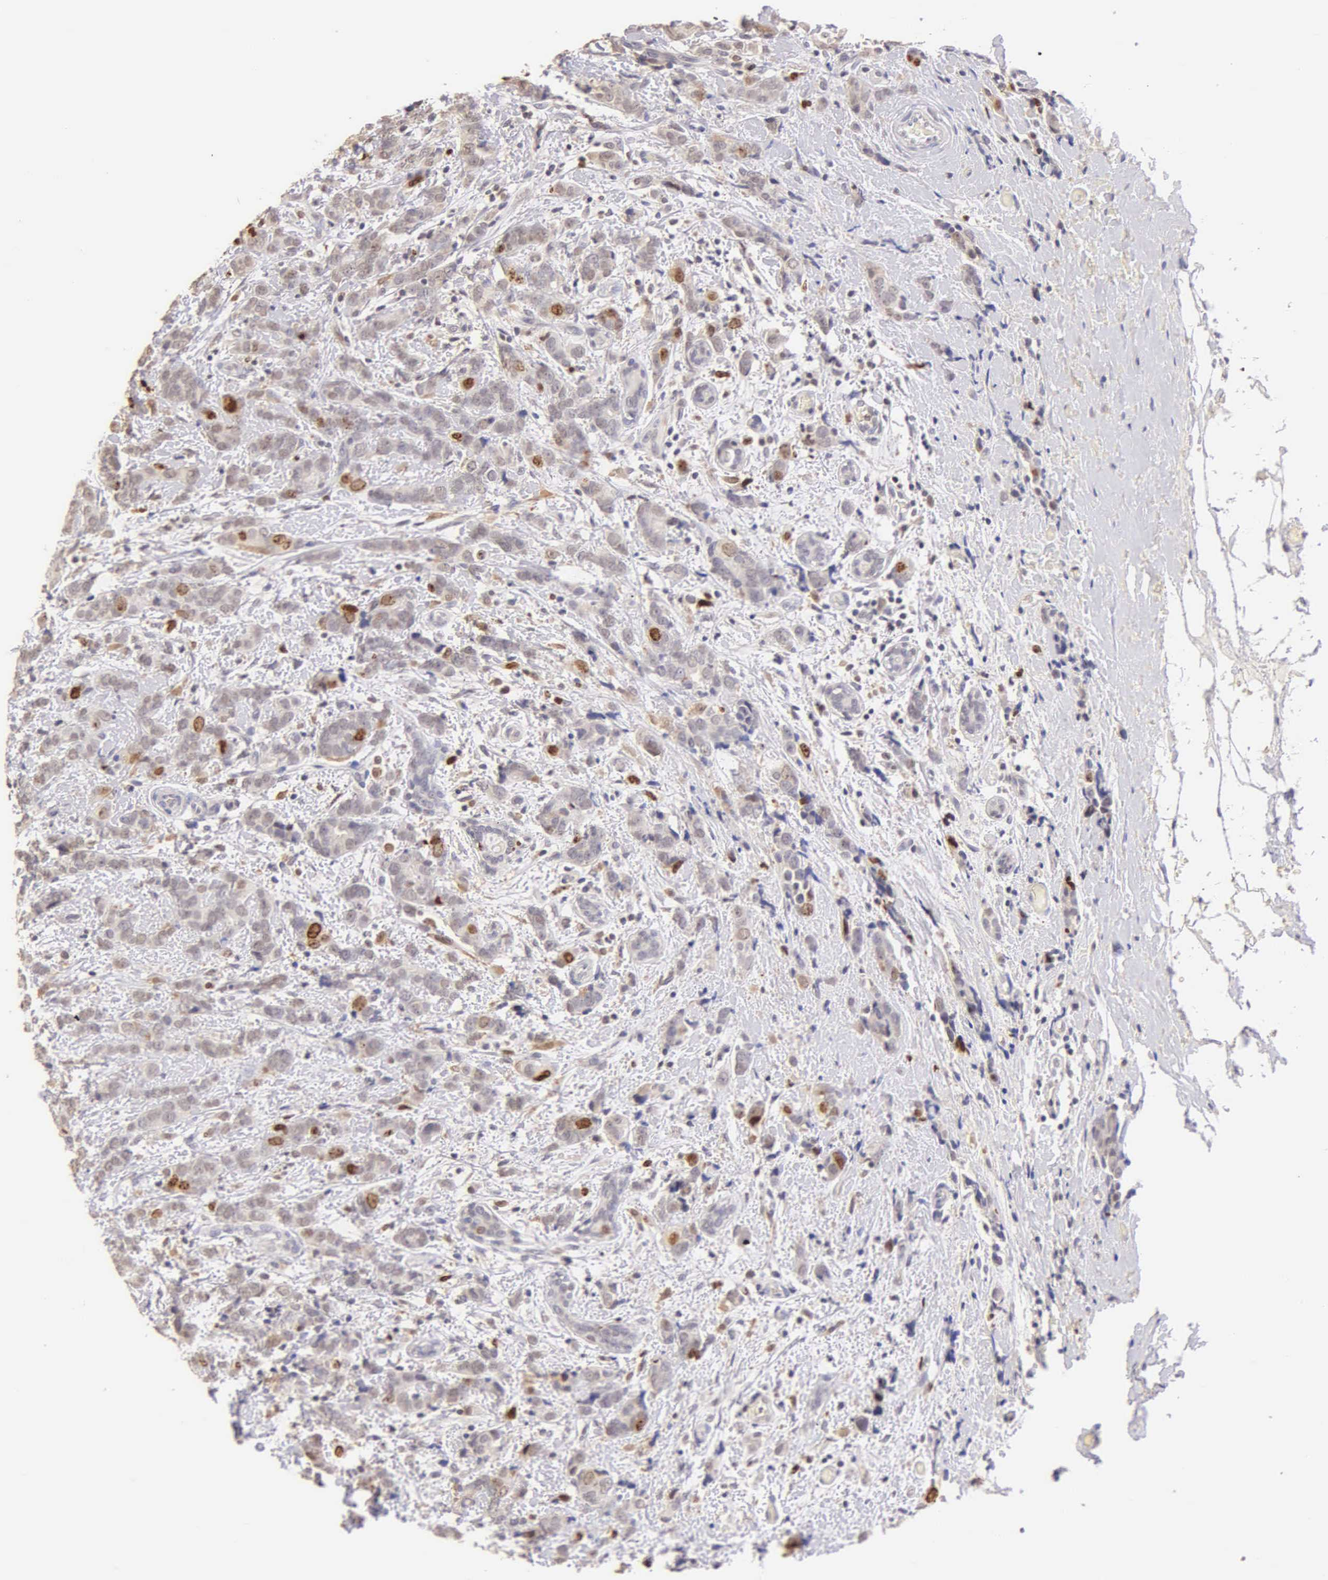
{"staining": {"intensity": "moderate", "quantity": "25%-75%", "location": "nuclear"}, "tissue": "breast cancer", "cell_type": "Tumor cells", "image_type": "cancer", "snomed": [{"axis": "morphology", "description": "Duct carcinoma"}, {"axis": "topography", "description": "Breast"}], "caption": "The immunohistochemical stain highlights moderate nuclear staining in tumor cells of breast cancer tissue.", "gene": "MKI67", "patient": {"sex": "female", "age": 53}}